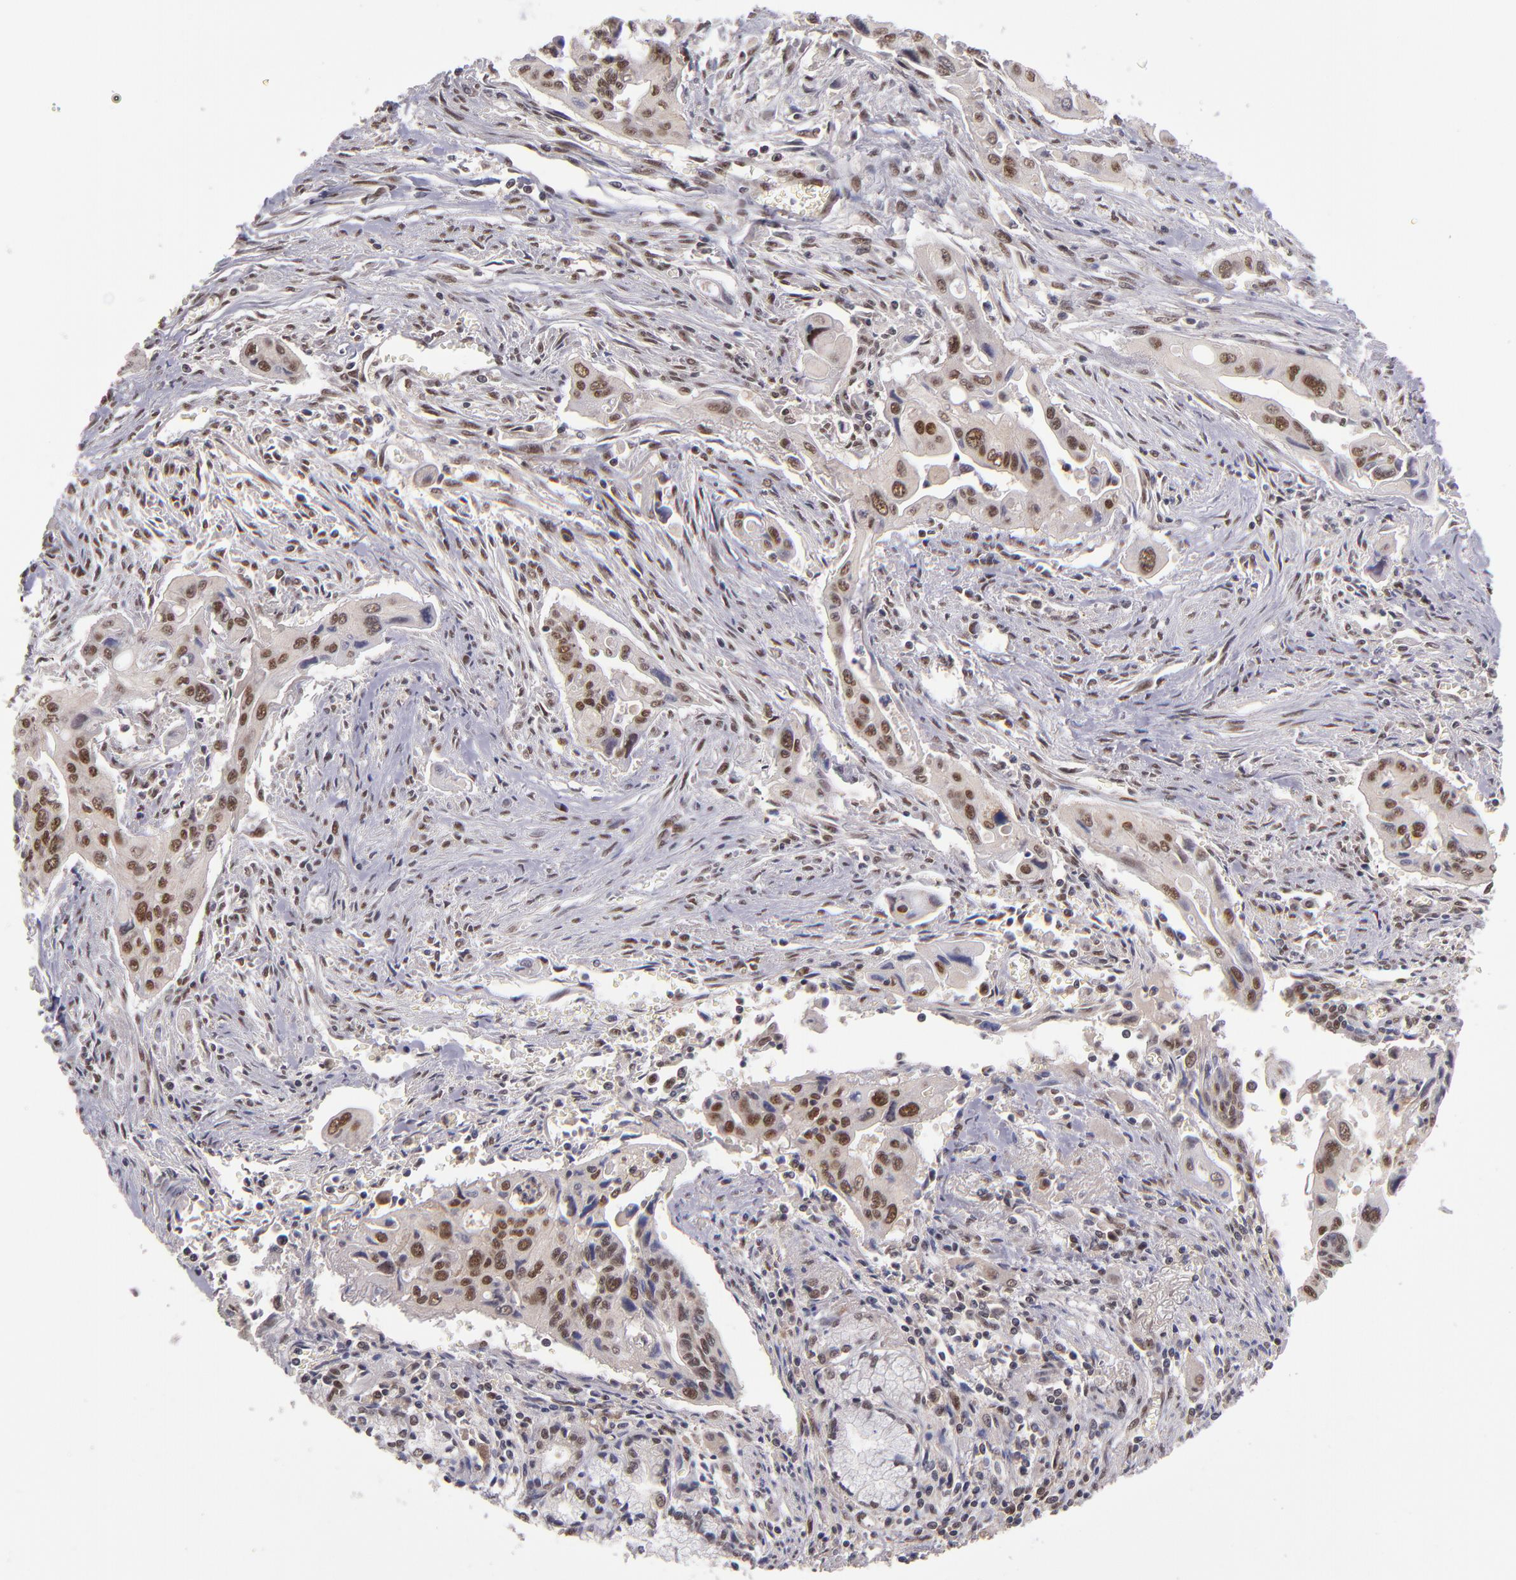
{"staining": {"intensity": "moderate", "quantity": ">75%", "location": "nuclear"}, "tissue": "pancreatic cancer", "cell_type": "Tumor cells", "image_type": "cancer", "snomed": [{"axis": "morphology", "description": "Adenocarcinoma, NOS"}, {"axis": "topography", "description": "Pancreas"}], "caption": "Pancreatic cancer stained with DAB IHC shows medium levels of moderate nuclear positivity in about >75% of tumor cells. (IHC, brightfield microscopy, high magnification).", "gene": "EP300", "patient": {"sex": "male", "age": 77}}